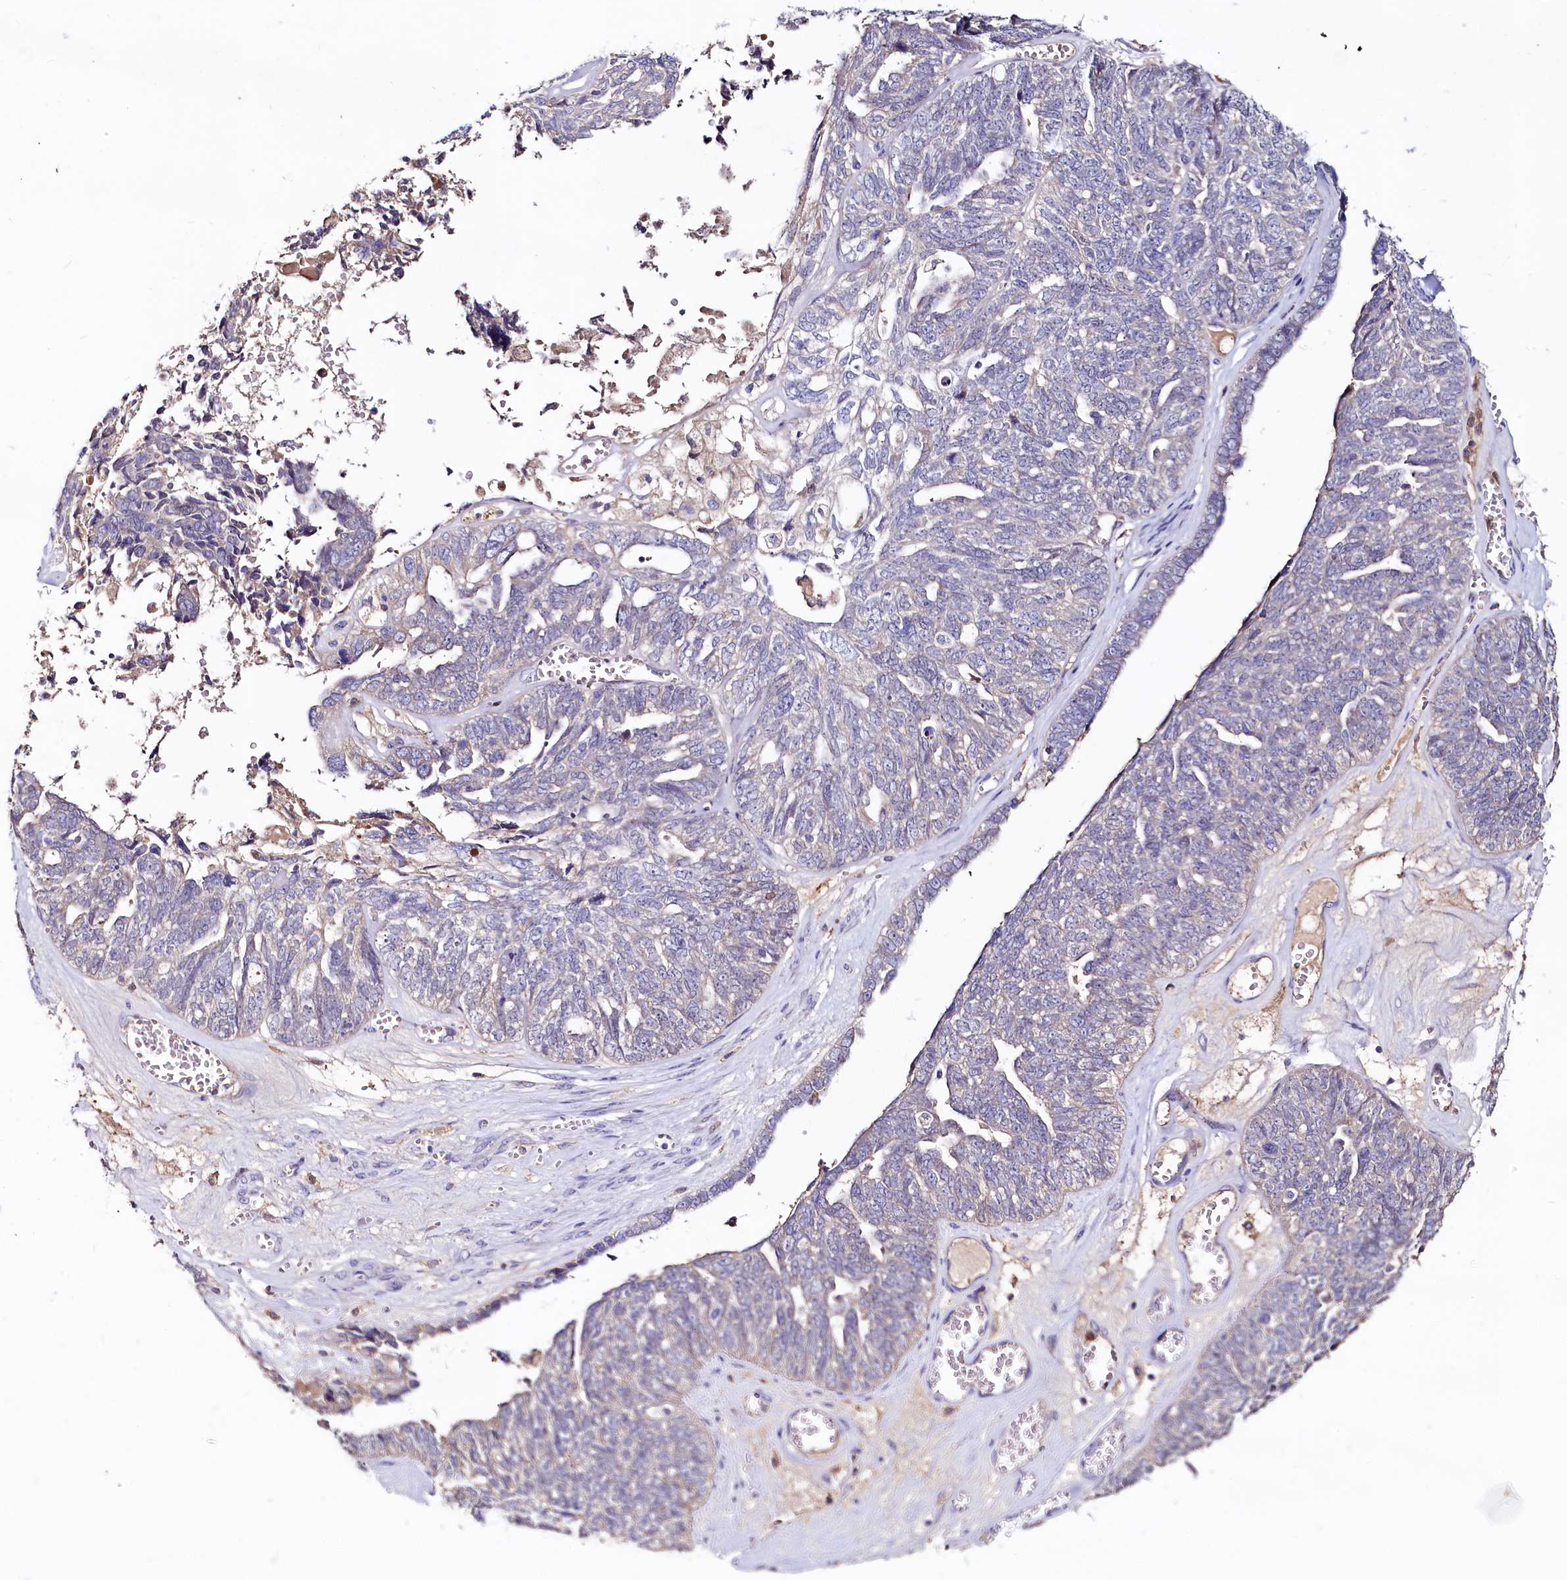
{"staining": {"intensity": "negative", "quantity": "none", "location": "none"}, "tissue": "ovarian cancer", "cell_type": "Tumor cells", "image_type": "cancer", "snomed": [{"axis": "morphology", "description": "Cystadenocarcinoma, serous, NOS"}, {"axis": "topography", "description": "Ovary"}], "caption": "Immunohistochemistry micrograph of neoplastic tissue: ovarian serous cystadenocarcinoma stained with DAB displays no significant protein expression in tumor cells.", "gene": "IL17RD", "patient": {"sex": "female", "age": 79}}